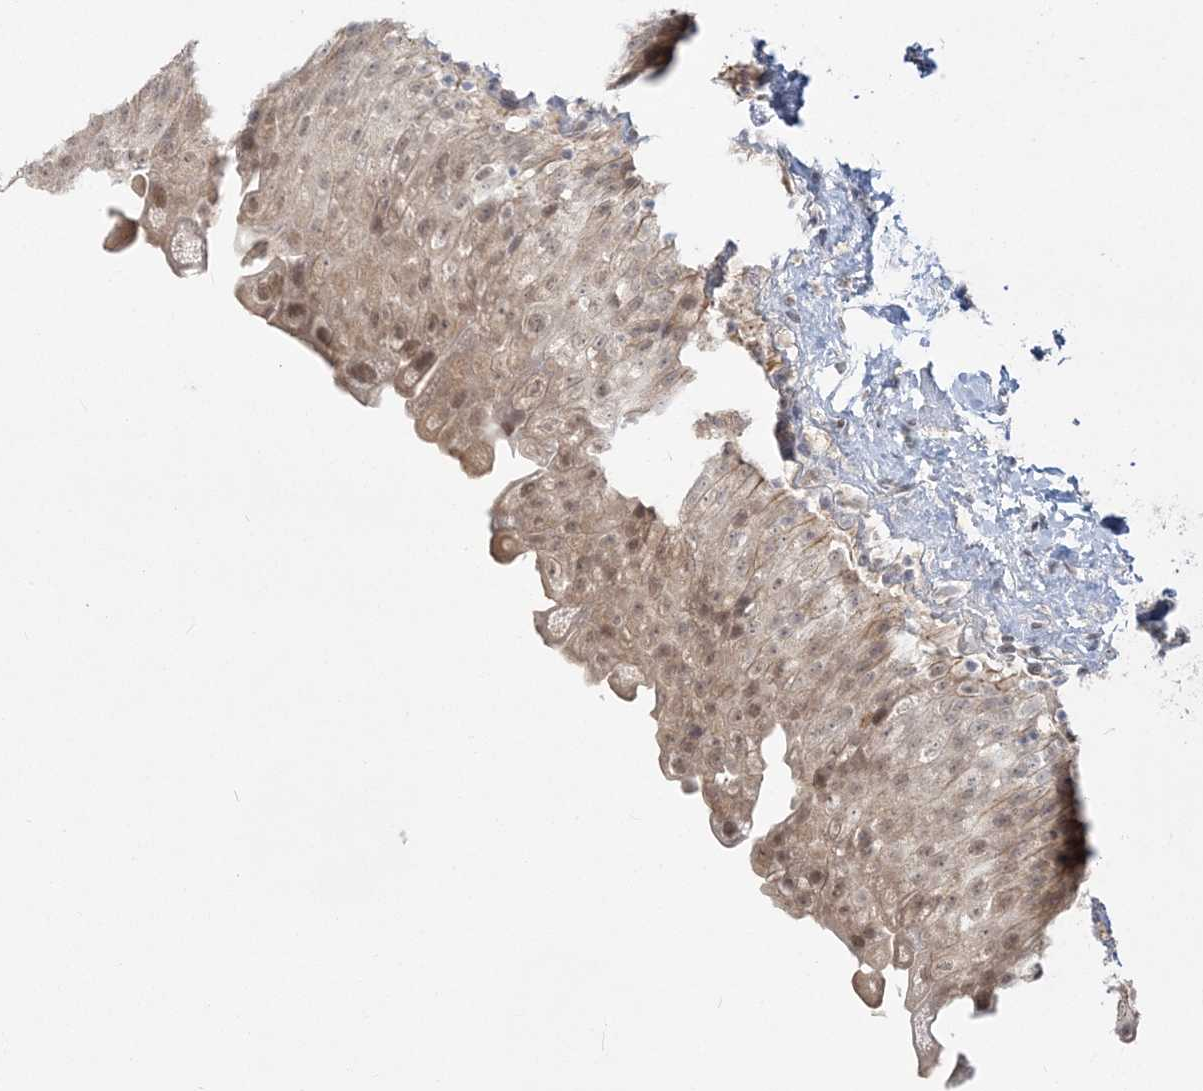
{"staining": {"intensity": "weak", "quantity": ">75%", "location": "nuclear"}, "tissue": "urinary bladder", "cell_type": "Urothelial cells", "image_type": "normal", "snomed": [{"axis": "morphology", "description": "Normal tissue, NOS"}, {"axis": "topography", "description": "Urinary bladder"}], "caption": "IHC (DAB (3,3'-diaminobenzidine)) staining of benign urinary bladder shows weak nuclear protein expression in about >75% of urothelial cells. (Stains: DAB (3,3'-diaminobenzidine) in brown, nuclei in blue, Microscopy: brightfield microscopy at high magnification).", "gene": "ANKS1A", "patient": {"sex": "female", "age": 27}}